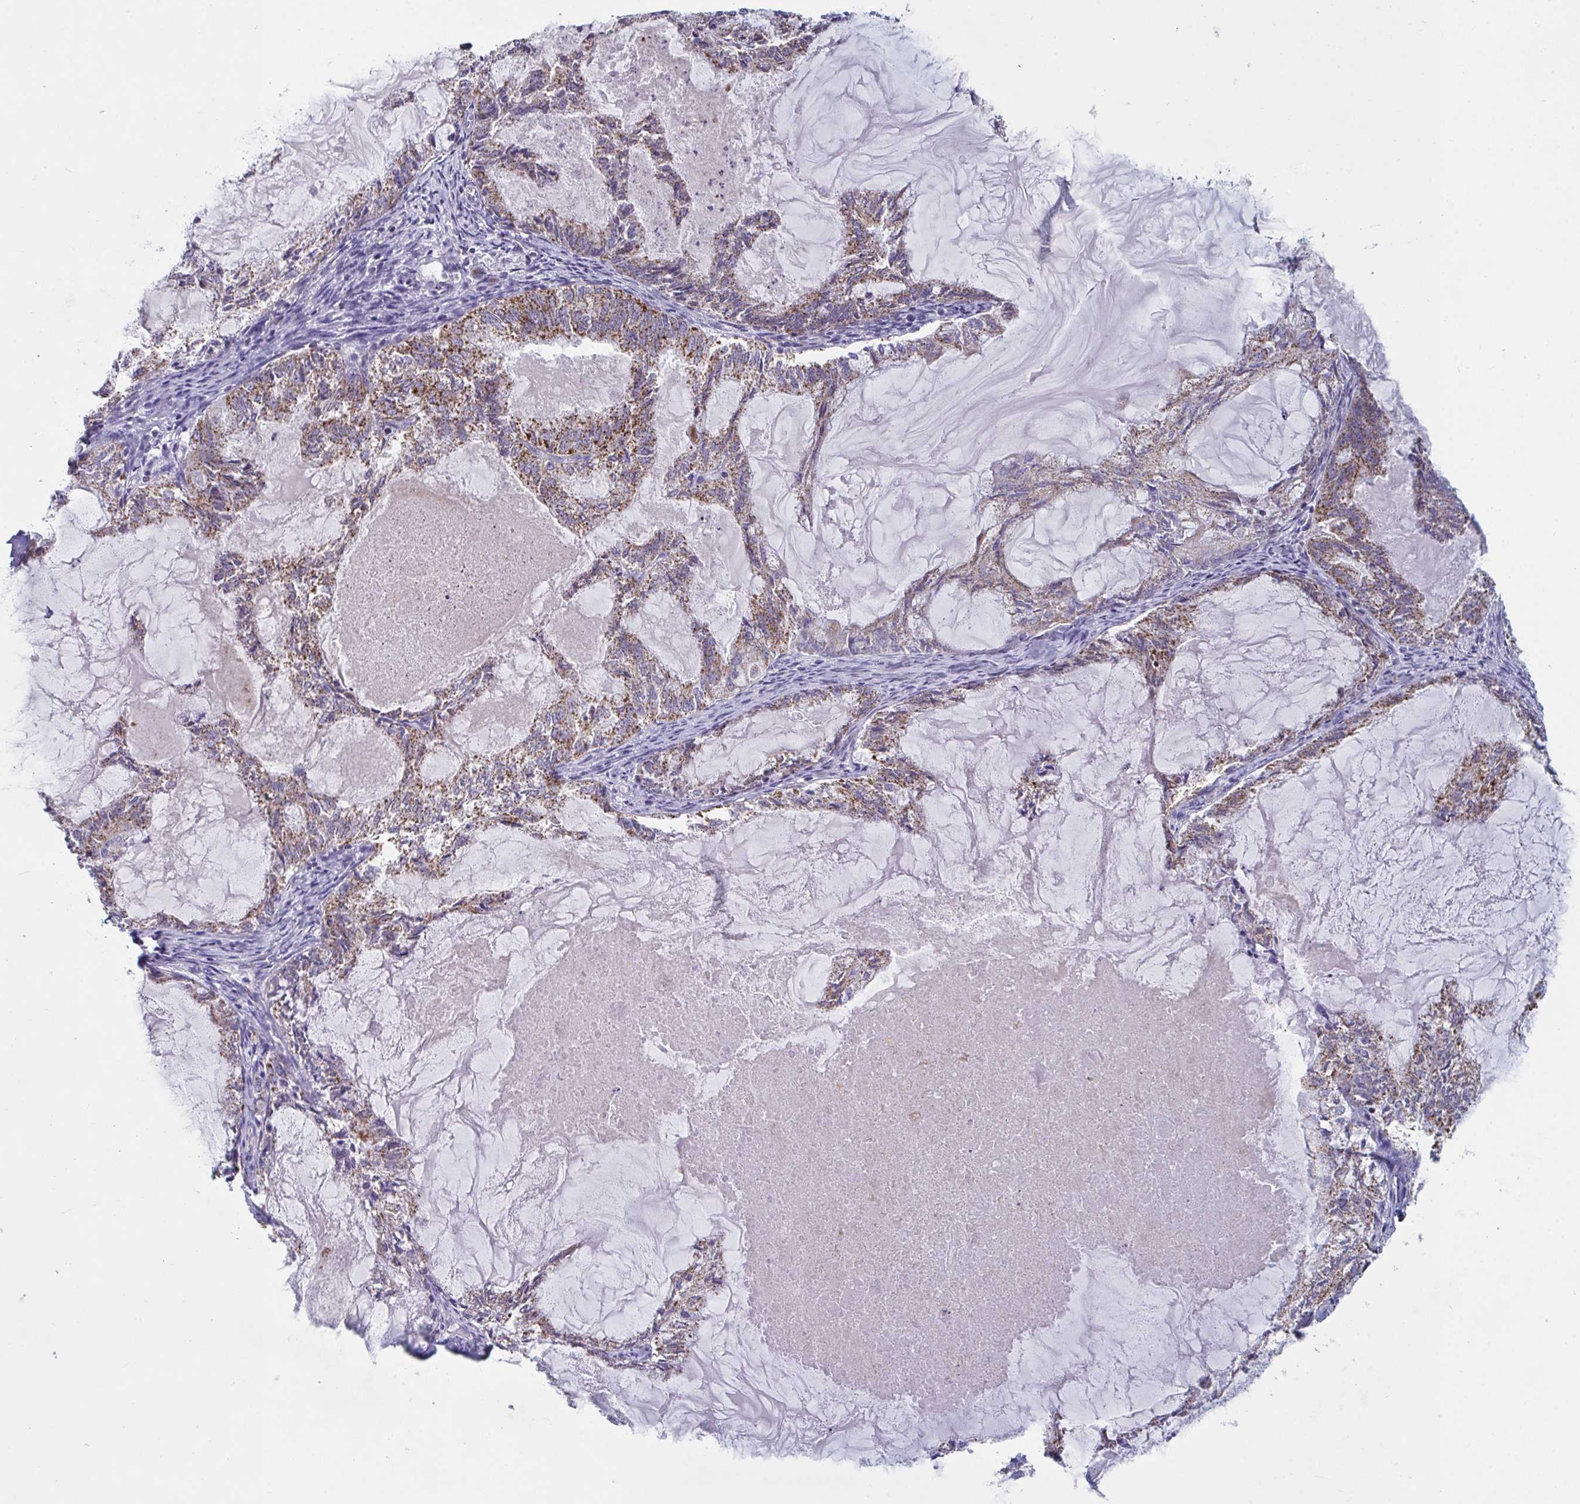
{"staining": {"intensity": "strong", "quantity": ">75%", "location": "cytoplasmic/membranous"}, "tissue": "endometrial cancer", "cell_type": "Tumor cells", "image_type": "cancer", "snomed": [{"axis": "morphology", "description": "Adenocarcinoma, NOS"}, {"axis": "topography", "description": "Endometrium"}], "caption": "IHC photomicrograph of endometrial adenocarcinoma stained for a protein (brown), which demonstrates high levels of strong cytoplasmic/membranous staining in approximately >75% of tumor cells.", "gene": "BCAT2", "patient": {"sex": "female", "age": 86}}